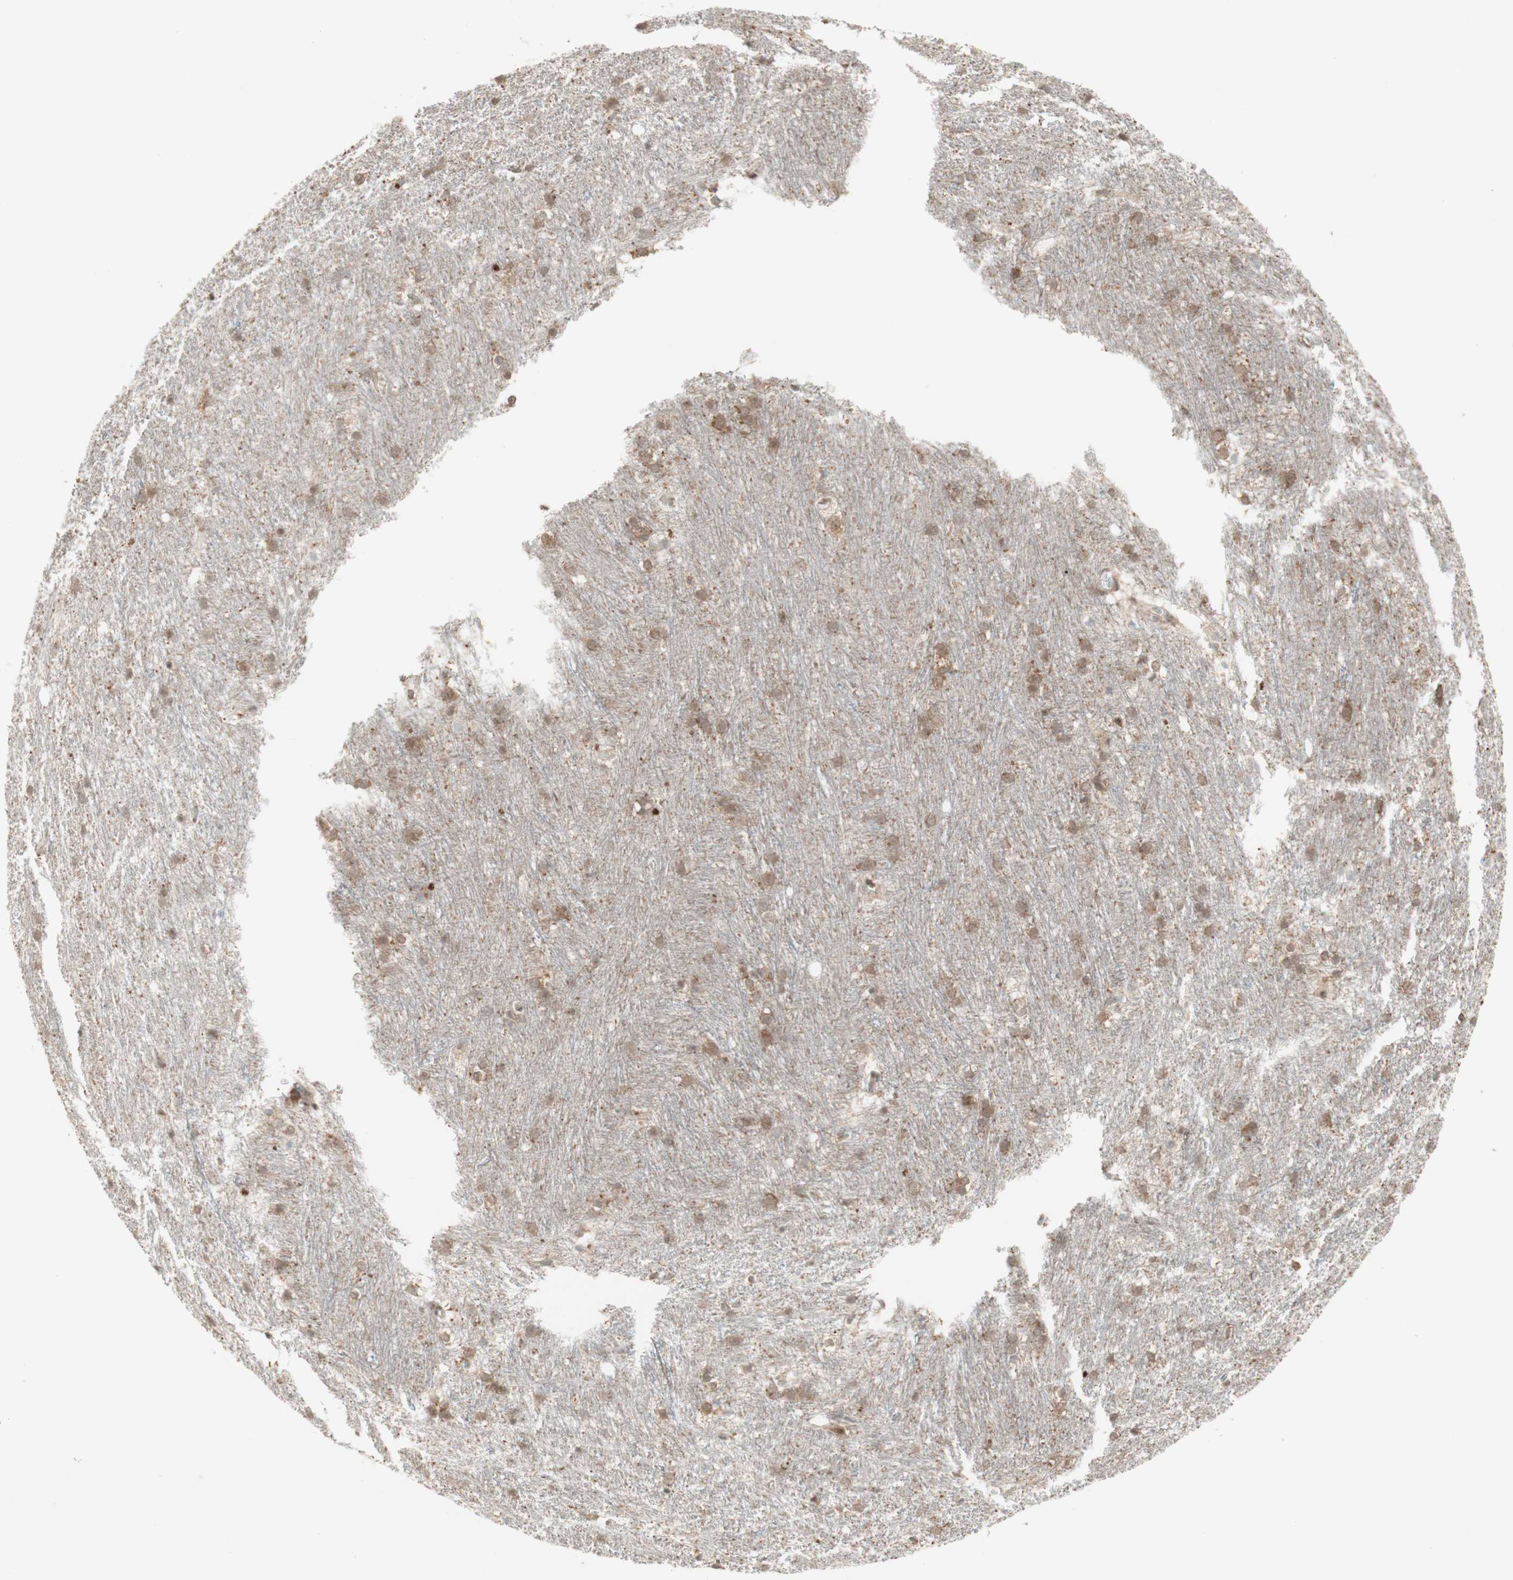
{"staining": {"intensity": "weak", "quantity": "25%-75%", "location": "cytoplasmic/membranous"}, "tissue": "caudate", "cell_type": "Glial cells", "image_type": "normal", "snomed": [{"axis": "morphology", "description": "Normal tissue, NOS"}, {"axis": "topography", "description": "Lateral ventricle wall"}], "caption": "High-power microscopy captured an IHC micrograph of unremarkable caudate, revealing weak cytoplasmic/membranous expression in about 25%-75% of glial cells. The protein is shown in brown color, while the nuclei are stained blue.", "gene": "CYLD", "patient": {"sex": "female", "age": 19}}